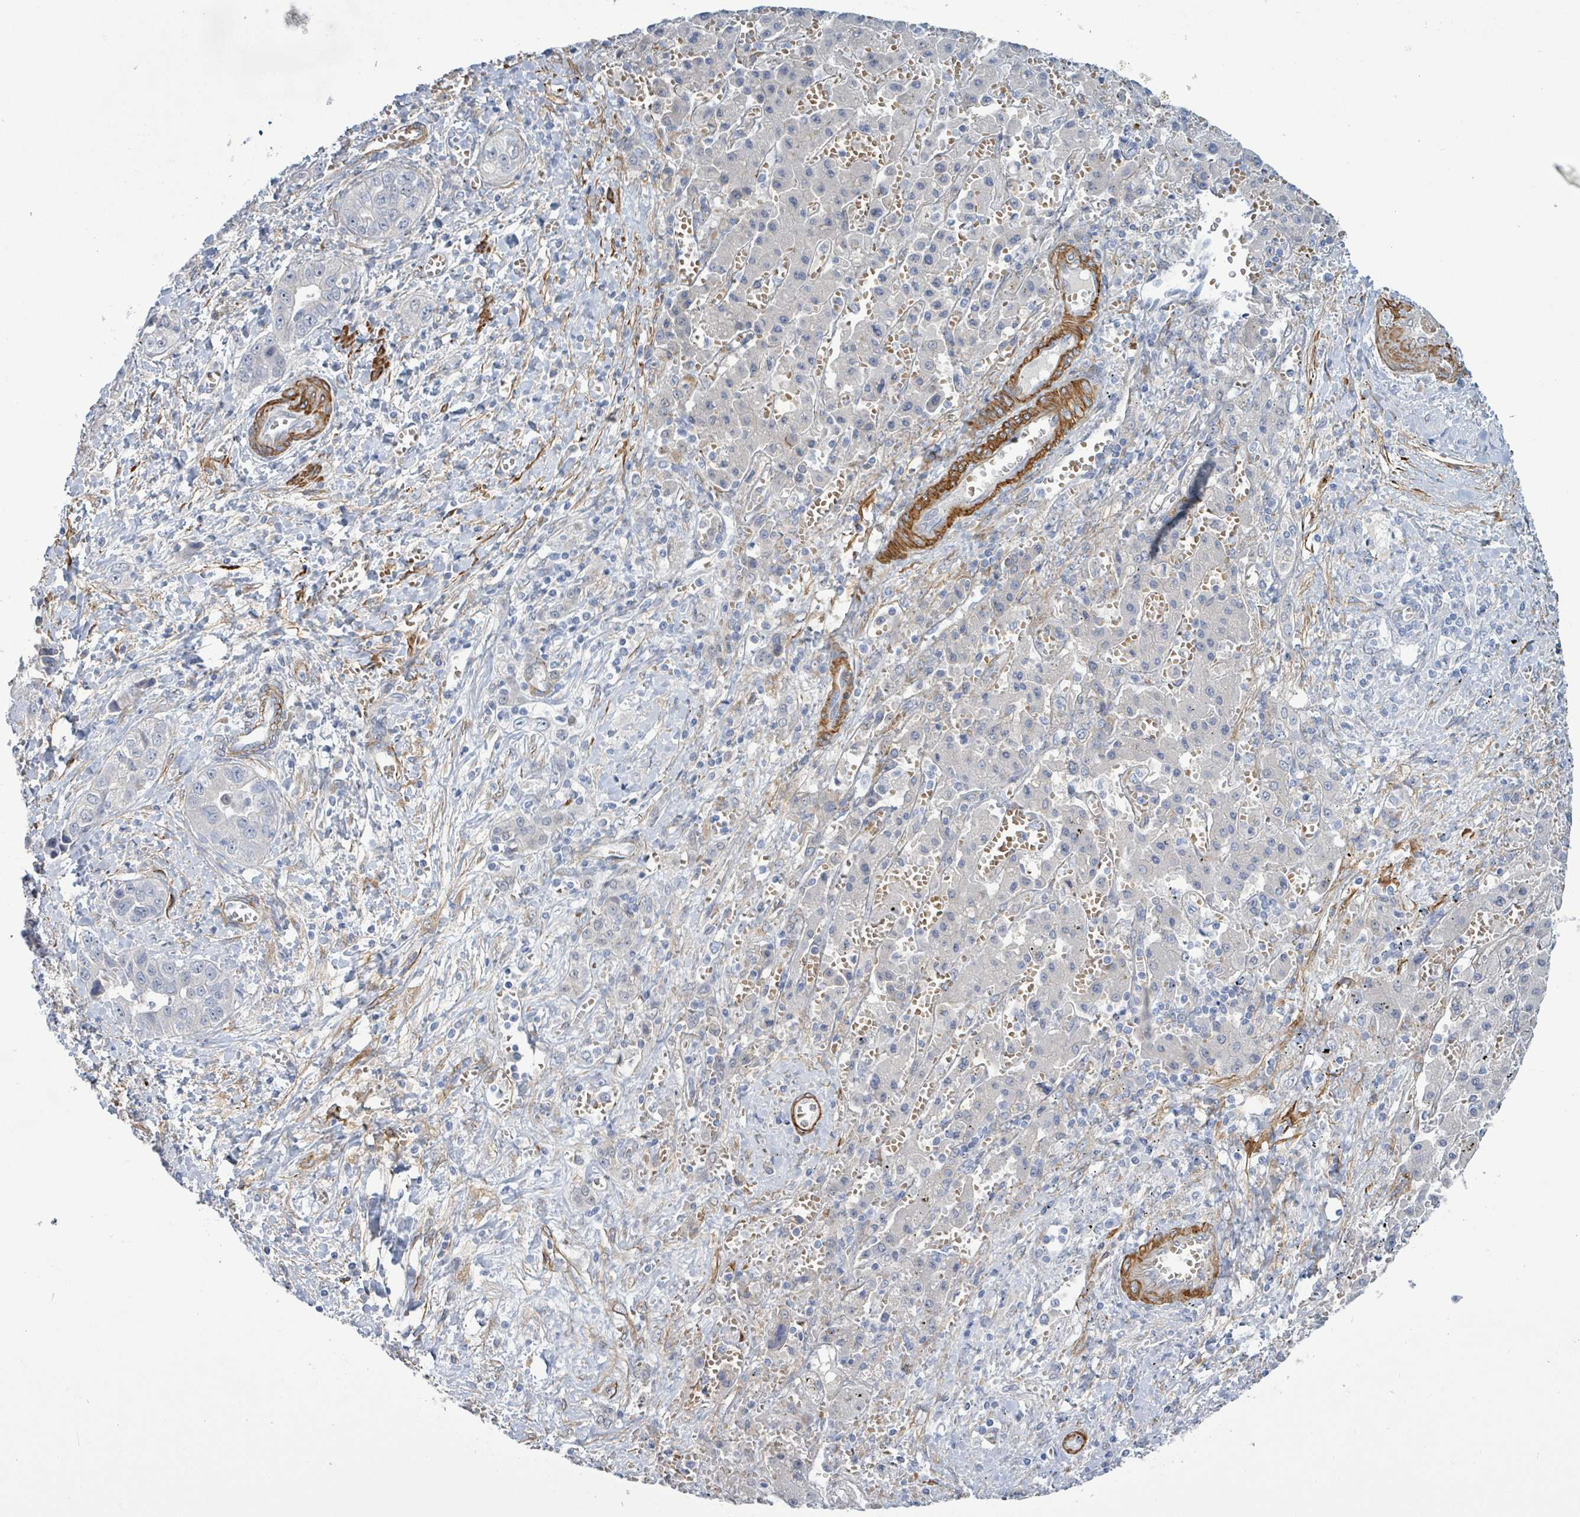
{"staining": {"intensity": "negative", "quantity": "none", "location": "none"}, "tissue": "liver cancer", "cell_type": "Tumor cells", "image_type": "cancer", "snomed": [{"axis": "morphology", "description": "Cholangiocarcinoma"}, {"axis": "topography", "description": "Liver"}], "caption": "There is no significant expression in tumor cells of liver cholangiocarcinoma.", "gene": "DMRTC1B", "patient": {"sex": "female", "age": 52}}